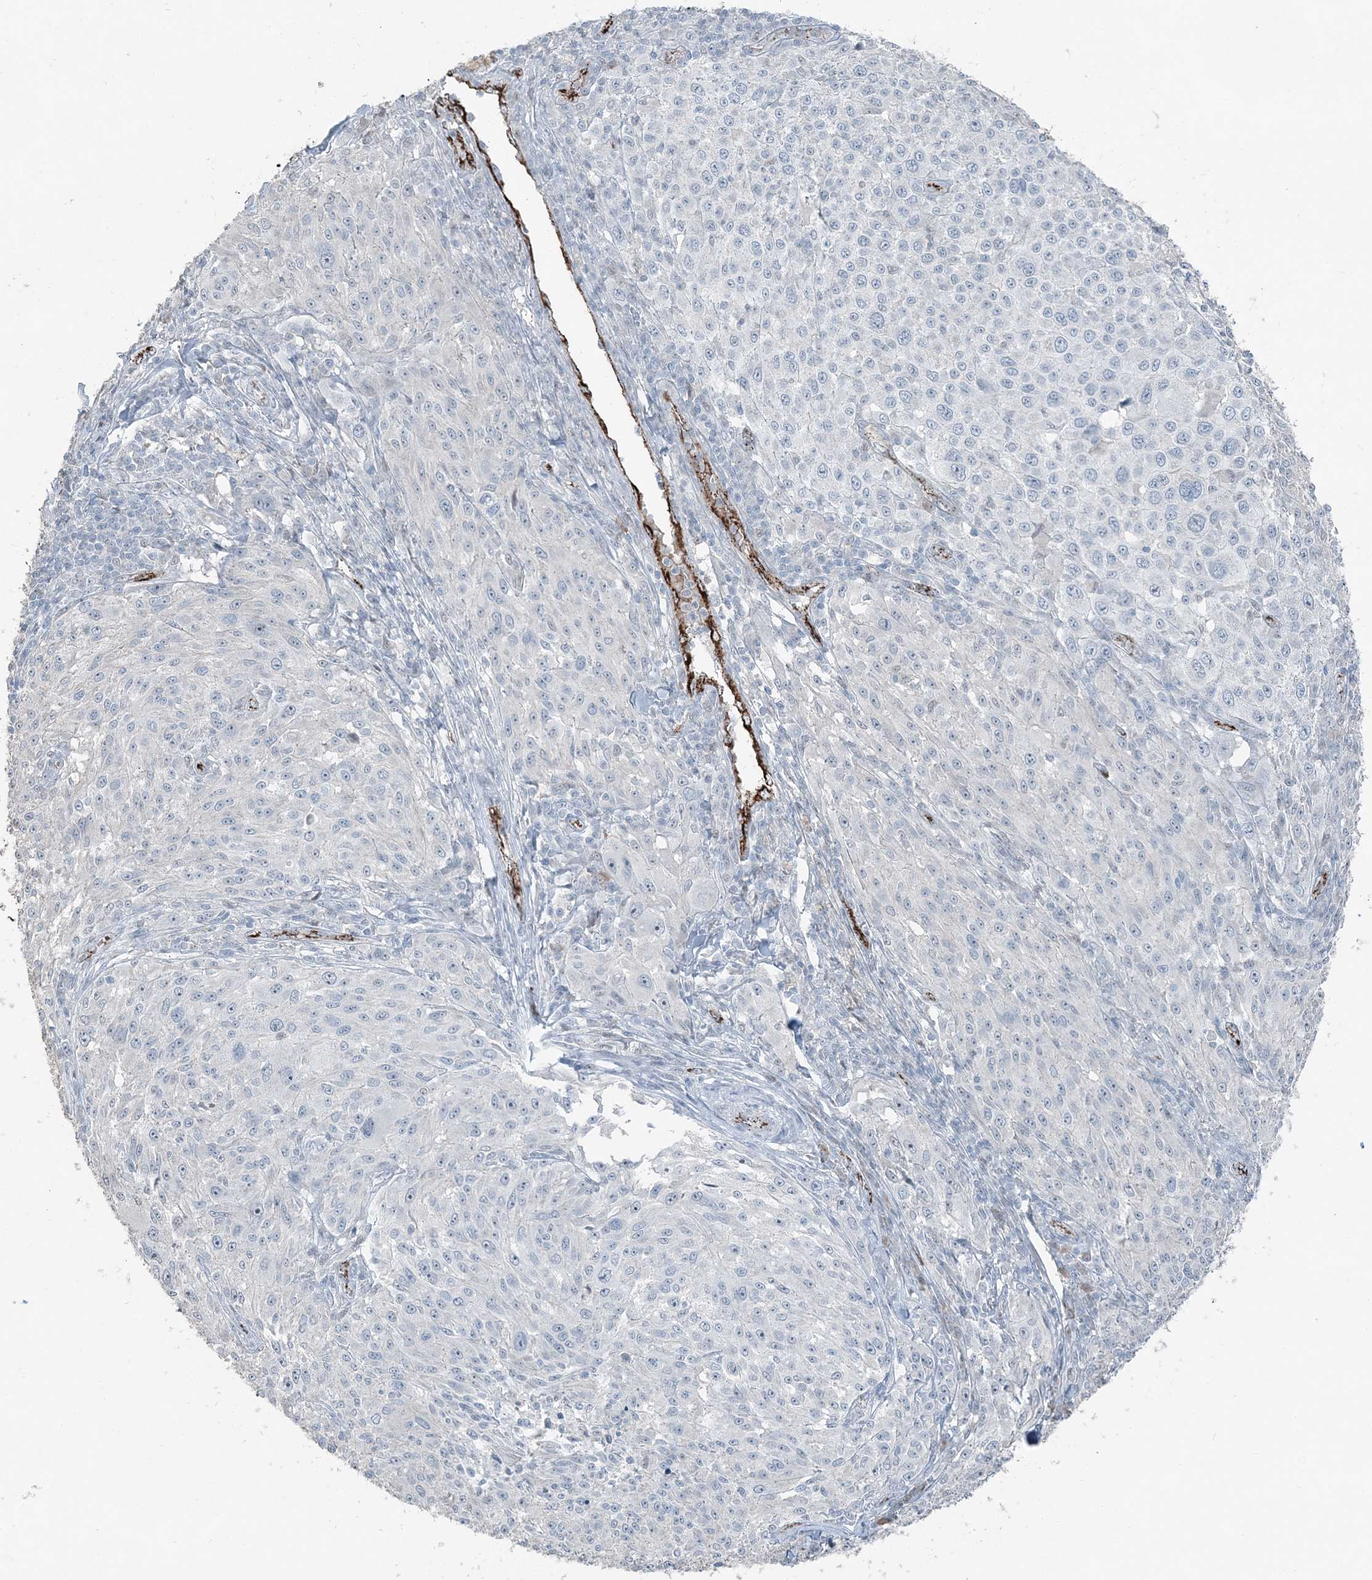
{"staining": {"intensity": "negative", "quantity": "none", "location": "none"}, "tissue": "melanoma", "cell_type": "Tumor cells", "image_type": "cancer", "snomed": [{"axis": "morphology", "description": "Malignant melanoma, NOS"}, {"axis": "topography", "description": "Skin of trunk"}], "caption": "Micrograph shows no significant protein staining in tumor cells of melanoma.", "gene": "ELOVL7", "patient": {"sex": "male", "age": 71}}